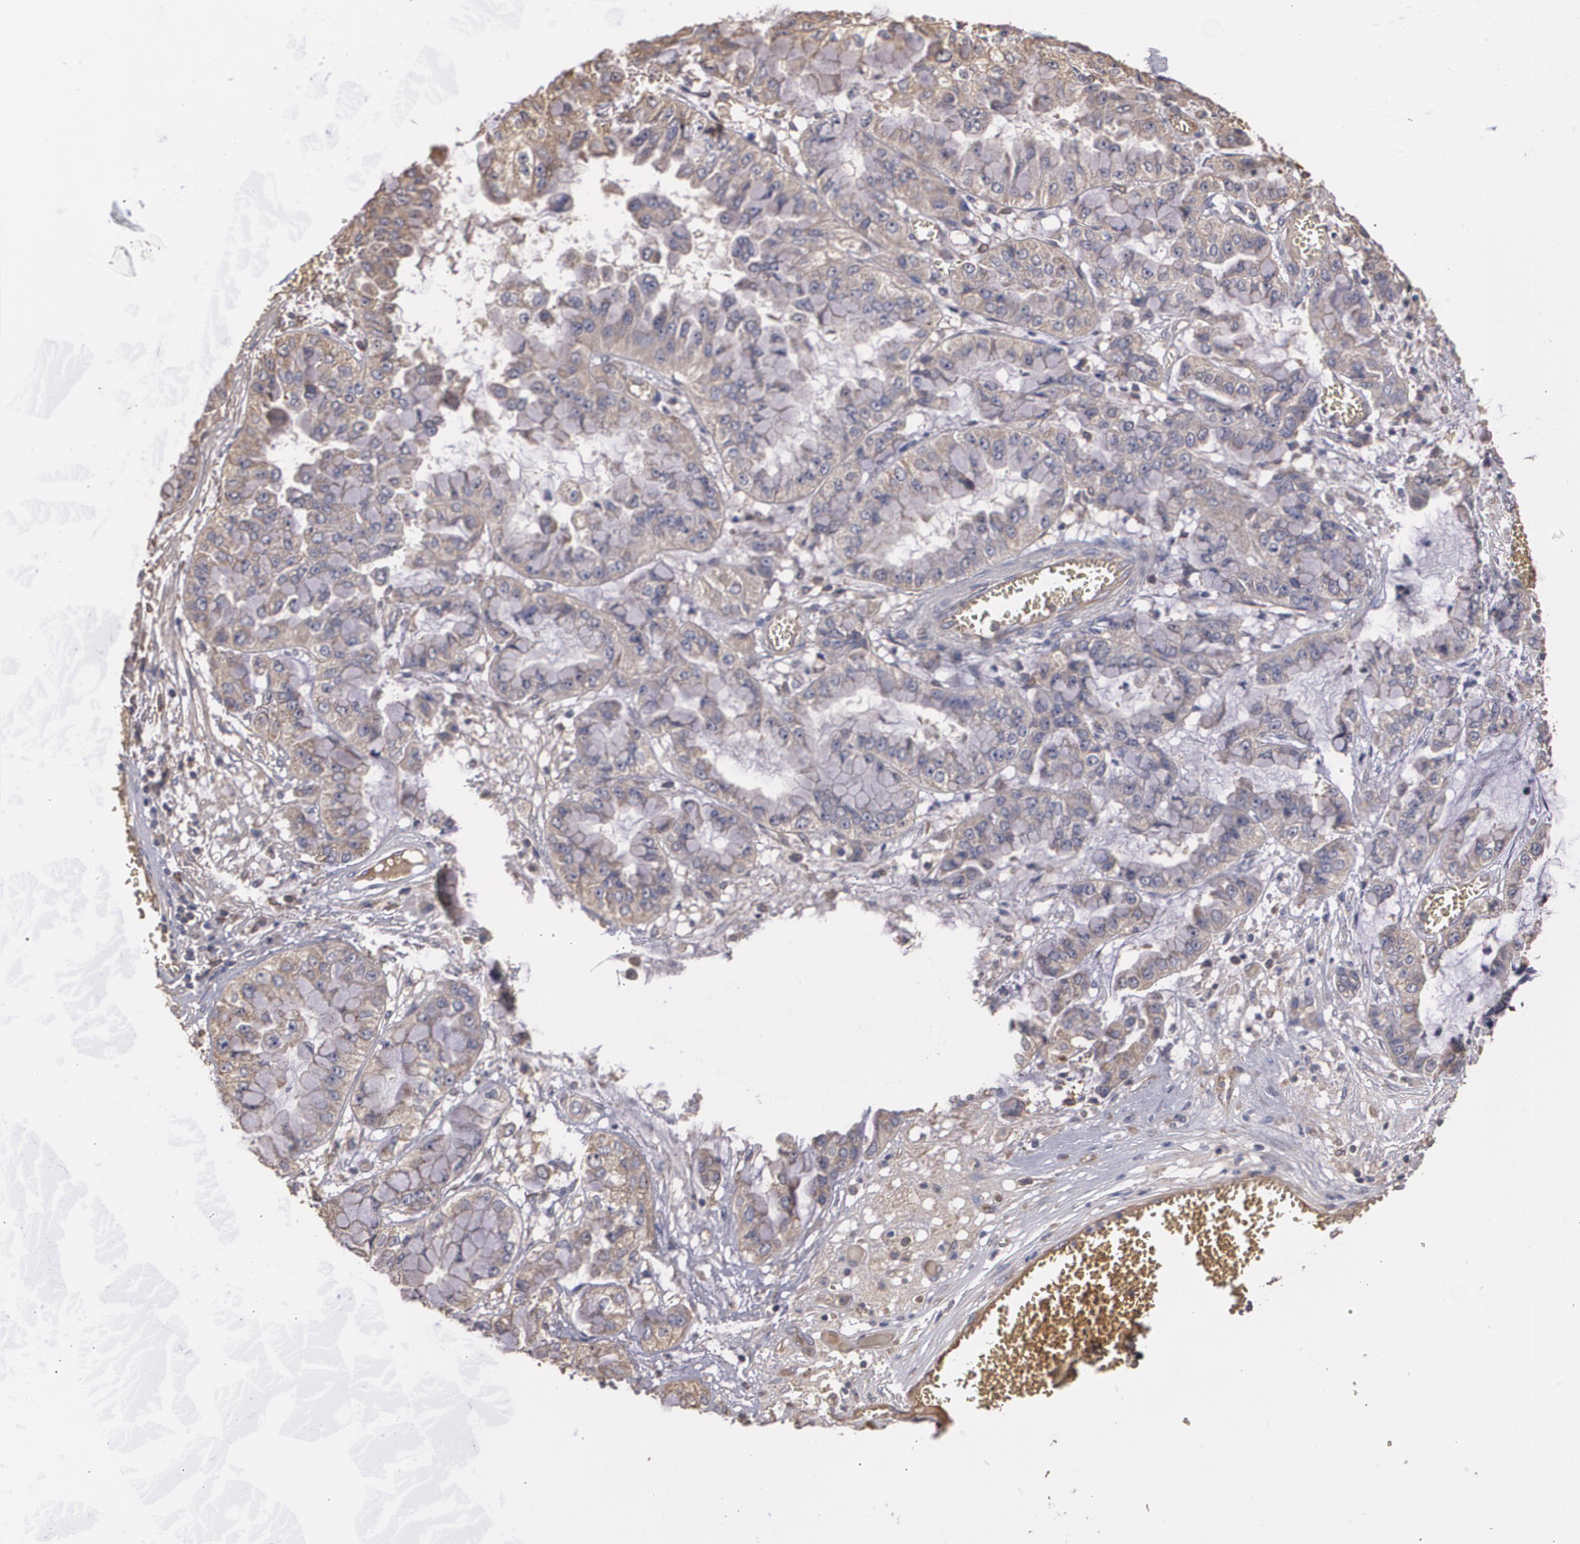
{"staining": {"intensity": "weak", "quantity": ">75%", "location": "cytoplasmic/membranous"}, "tissue": "liver cancer", "cell_type": "Tumor cells", "image_type": "cancer", "snomed": [{"axis": "morphology", "description": "Cholangiocarcinoma"}, {"axis": "topography", "description": "Liver"}], "caption": "Approximately >75% of tumor cells in liver cancer demonstrate weak cytoplasmic/membranous protein expression as visualized by brown immunohistochemical staining.", "gene": "PON1", "patient": {"sex": "female", "age": 79}}